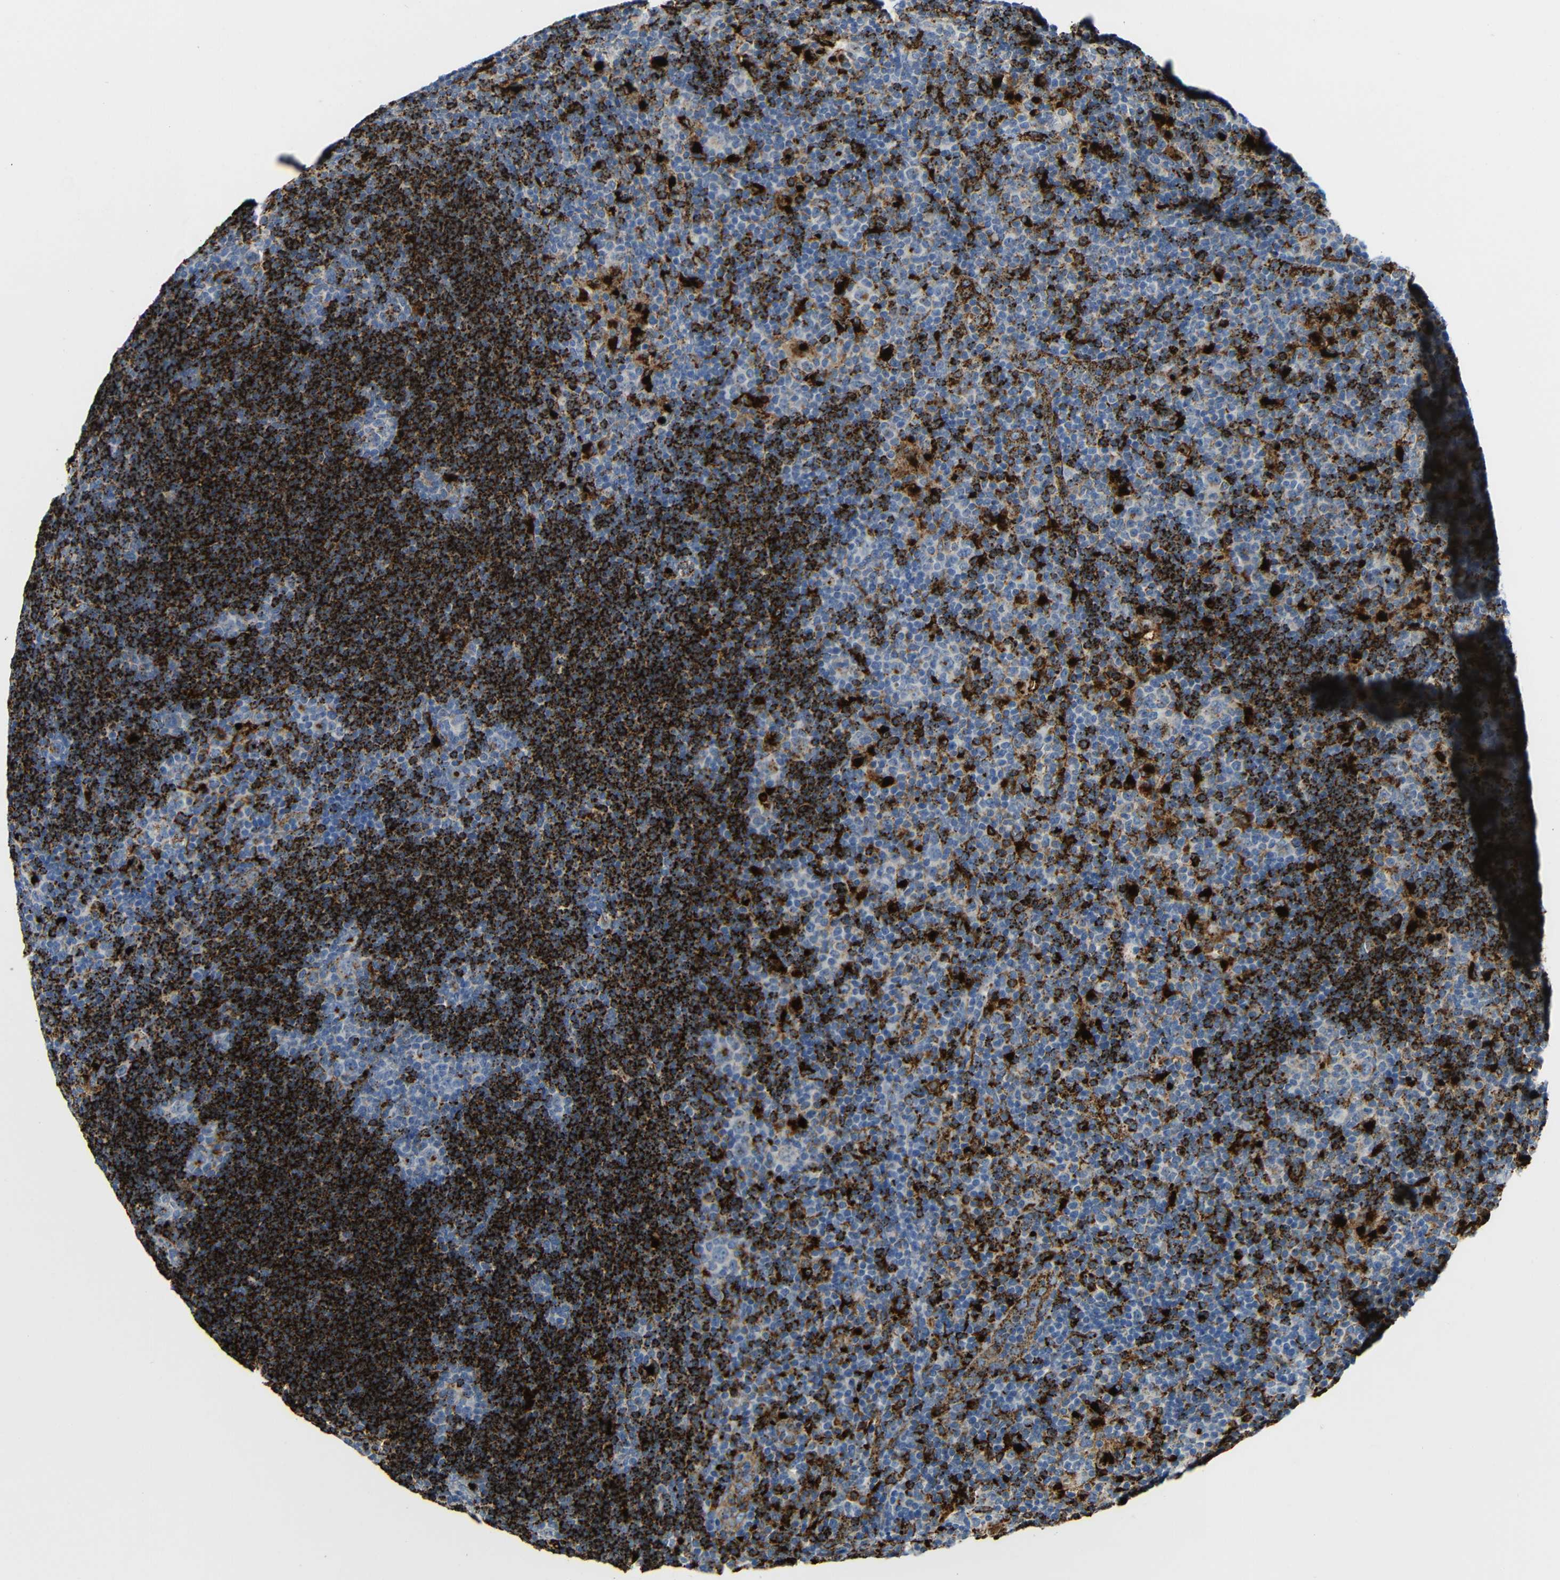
{"staining": {"intensity": "negative", "quantity": "none", "location": "none"}, "tissue": "lymphoma", "cell_type": "Tumor cells", "image_type": "cancer", "snomed": [{"axis": "morphology", "description": "Hodgkin's disease, NOS"}, {"axis": "topography", "description": "Lymph node"}], "caption": "Human lymphoma stained for a protein using immunohistochemistry shows no positivity in tumor cells.", "gene": "HLA-DMA", "patient": {"sex": "female", "age": 57}}